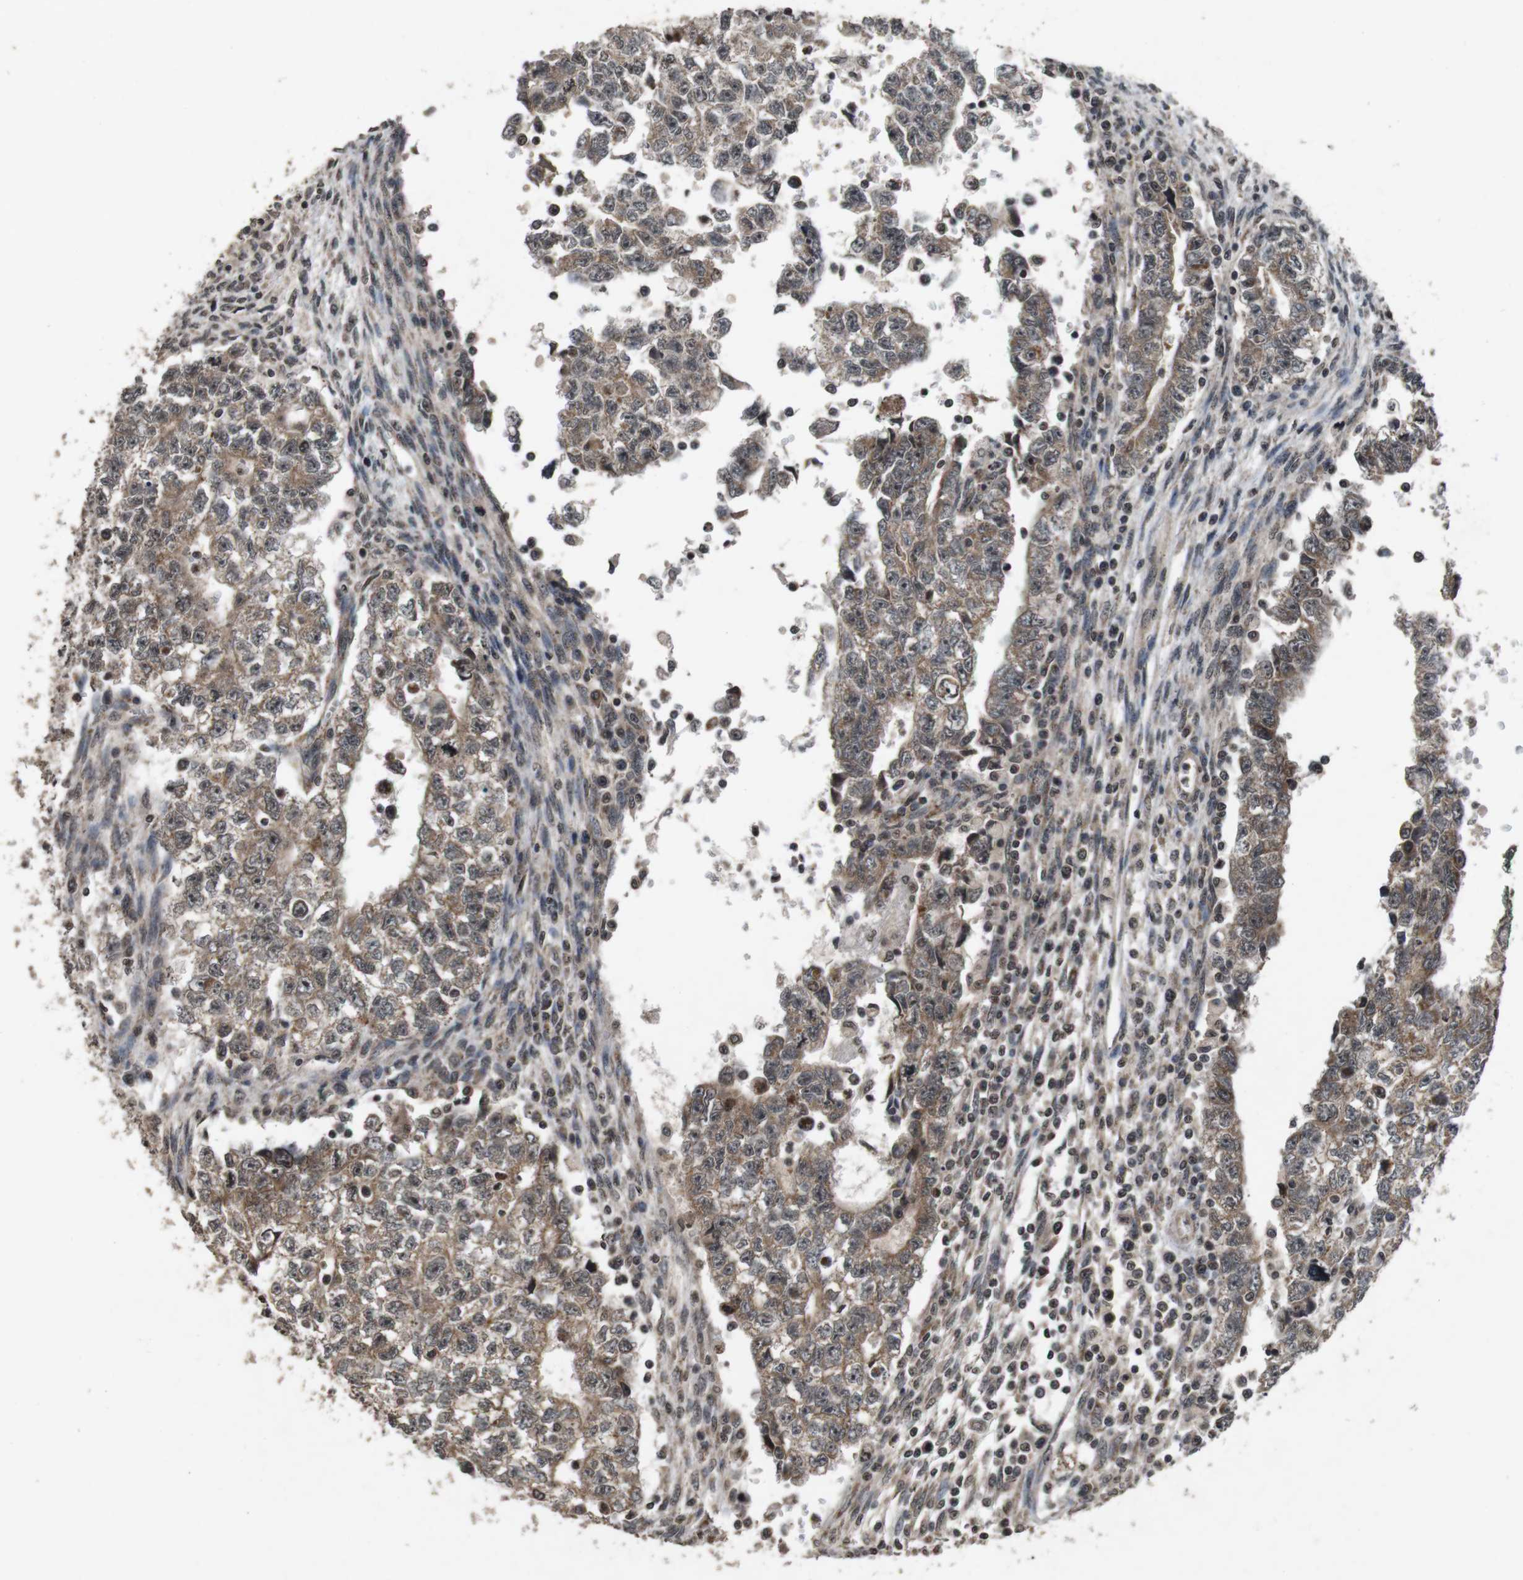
{"staining": {"intensity": "moderate", "quantity": ">75%", "location": "cytoplasmic/membranous,nuclear"}, "tissue": "testis cancer", "cell_type": "Tumor cells", "image_type": "cancer", "snomed": [{"axis": "morphology", "description": "Seminoma, NOS"}, {"axis": "morphology", "description": "Carcinoma, Embryonal, NOS"}, {"axis": "topography", "description": "Testis"}], "caption": "Tumor cells show medium levels of moderate cytoplasmic/membranous and nuclear expression in about >75% of cells in human testis embryonal carcinoma.", "gene": "SORL1", "patient": {"sex": "male", "age": 38}}